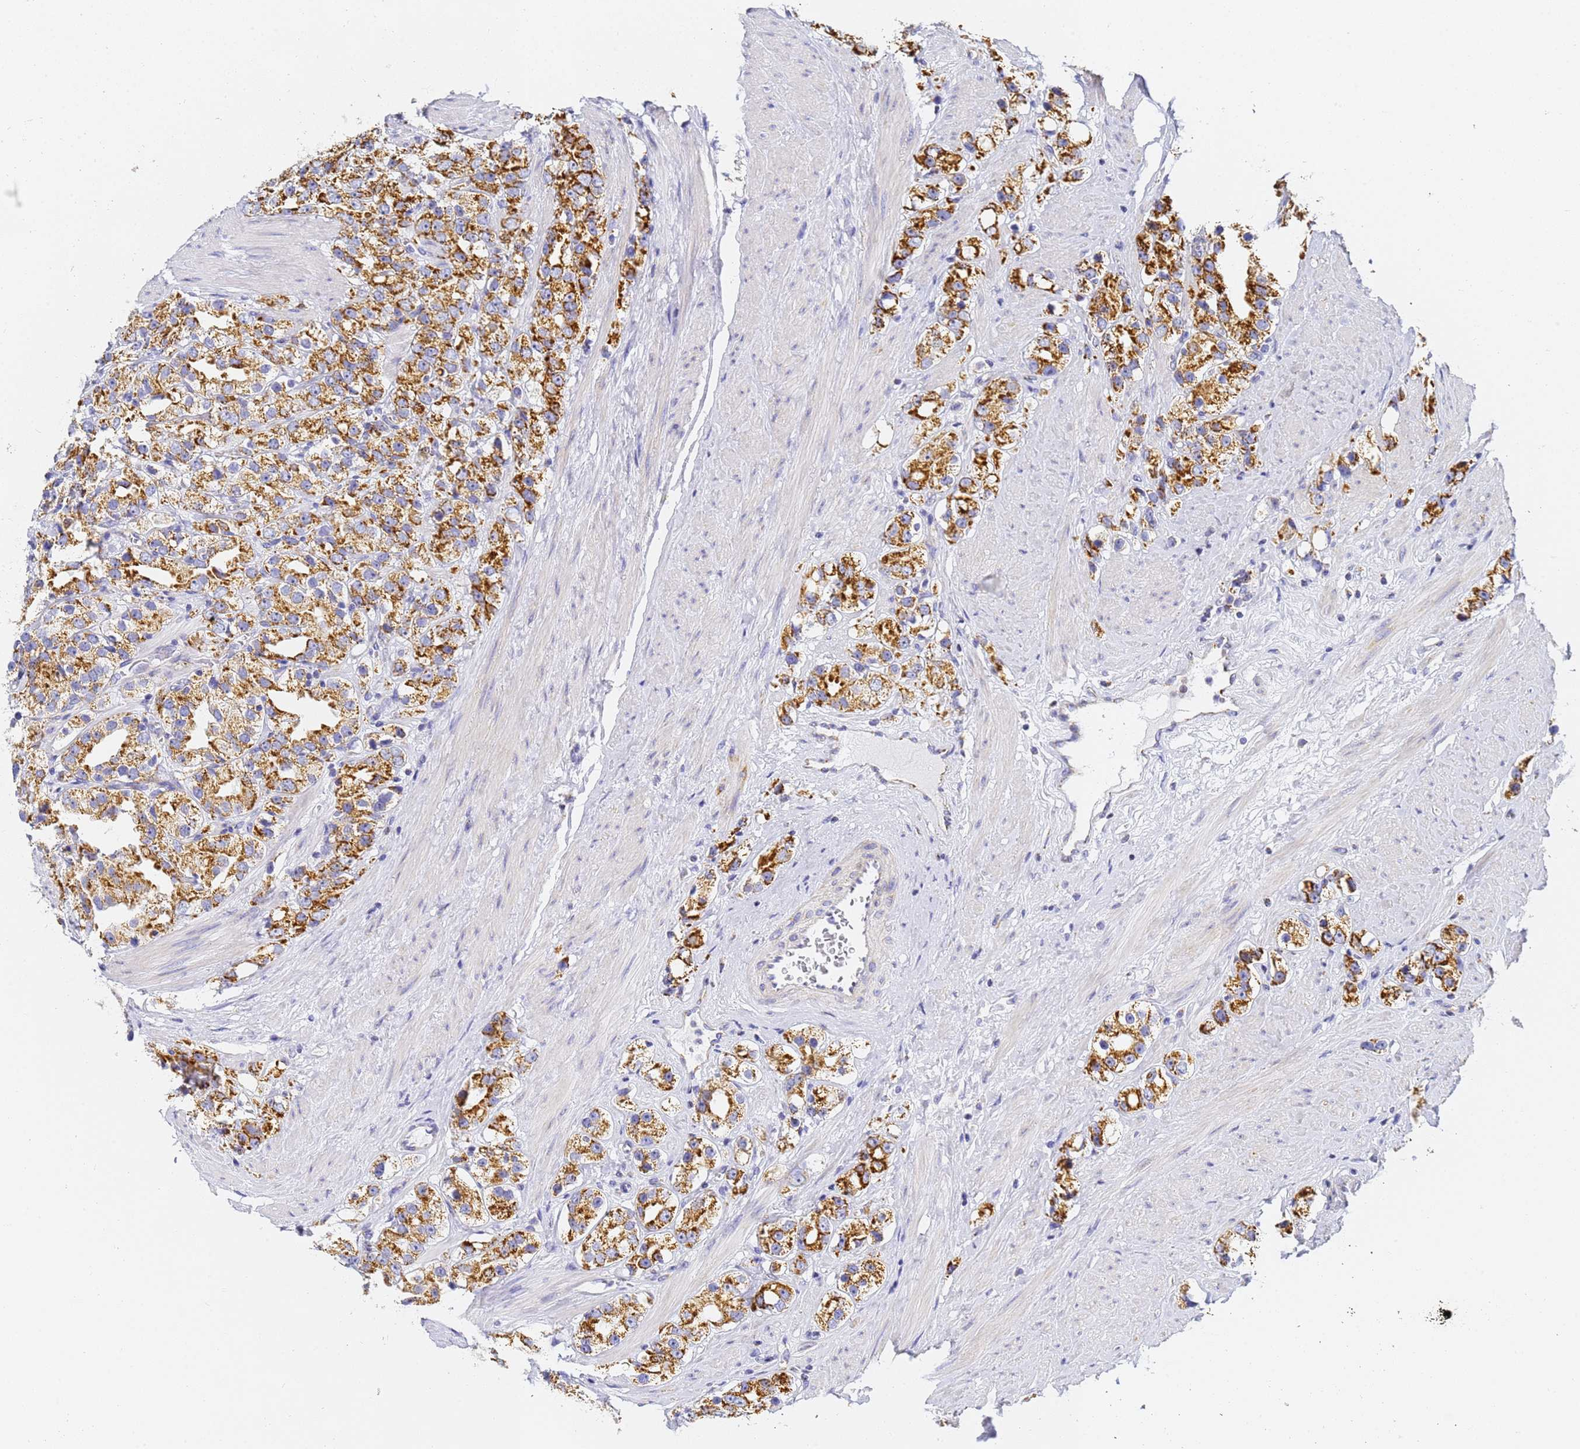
{"staining": {"intensity": "strong", "quantity": ">75%", "location": "cytoplasmic/membranous"}, "tissue": "prostate cancer", "cell_type": "Tumor cells", "image_type": "cancer", "snomed": [{"axis": "morphology", "description": "Adenocarcinoma, NOS"}, {"axis": "topography", "description": "Prostate"}], "caption": "IHC of prostate cancer demonstrates high levels of strong cytoplasmic/membranous expression in about >75% of tumor cells. (DAB IHC with brightfield microscopy, high magnification).", "gene": "CNIH4", "patient": {"sex": "male", "age": 79}}